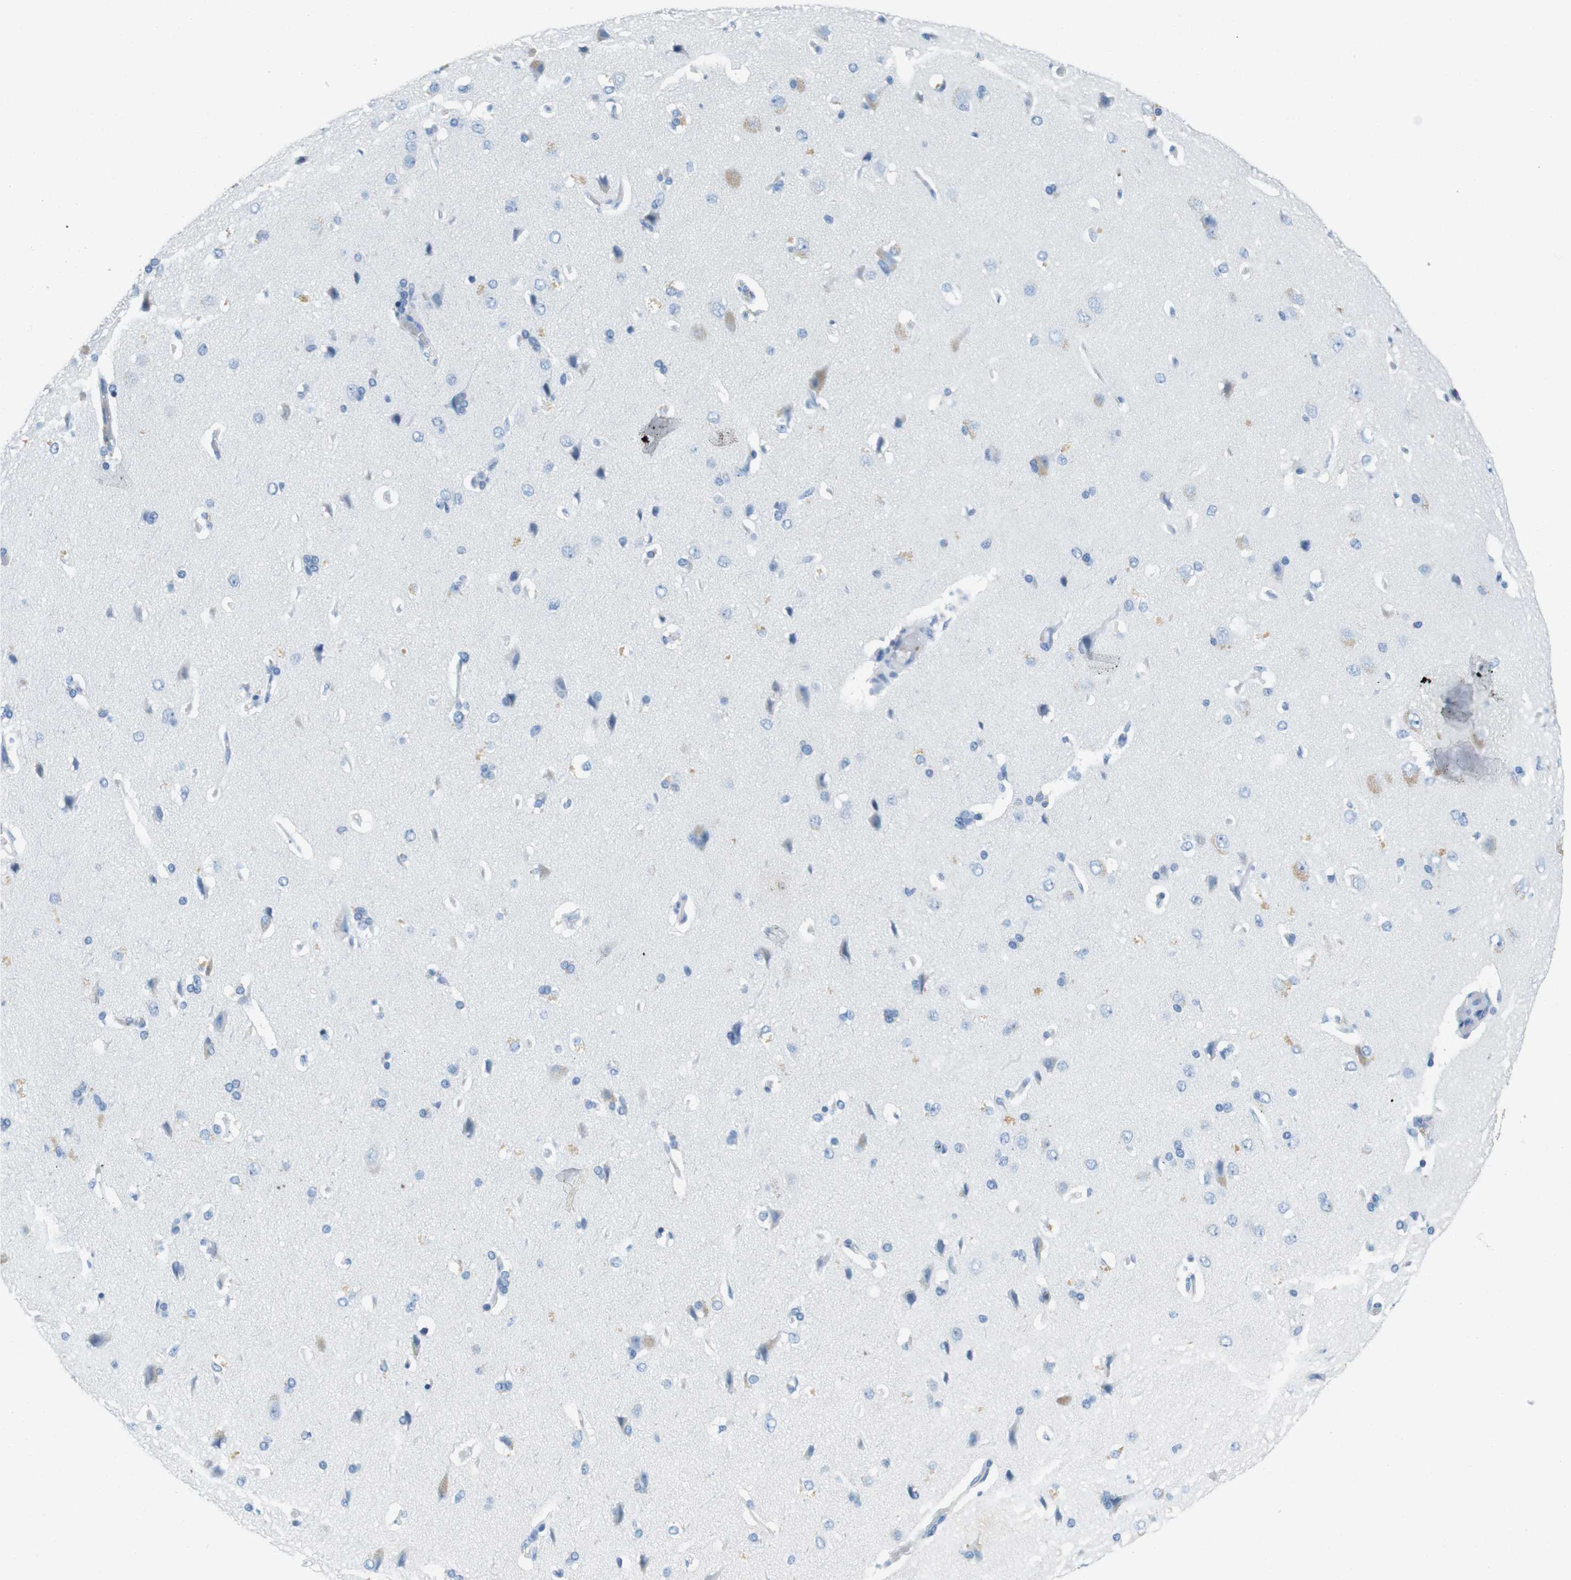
{"staining": {"intensity": "negative", "quantity": "none", "location": "none"}, "tissue": "cerebral cortex", "cell_type": "Endothelial cells", "image_type": "normal", "snomed": [{"axis": "morphology", "description": "Normal tissue, NOS"}, {"axis": "topography", "description": "Cerebral cortex"}], "caption": "A high-resolution histopathology image shows immunohistochemistry (IHC) staining of benign cerebral cortex, which displays no significant expression in endothelial cells.", "gene": "LAT", "patient": {"sex": "male", "age": 62}}